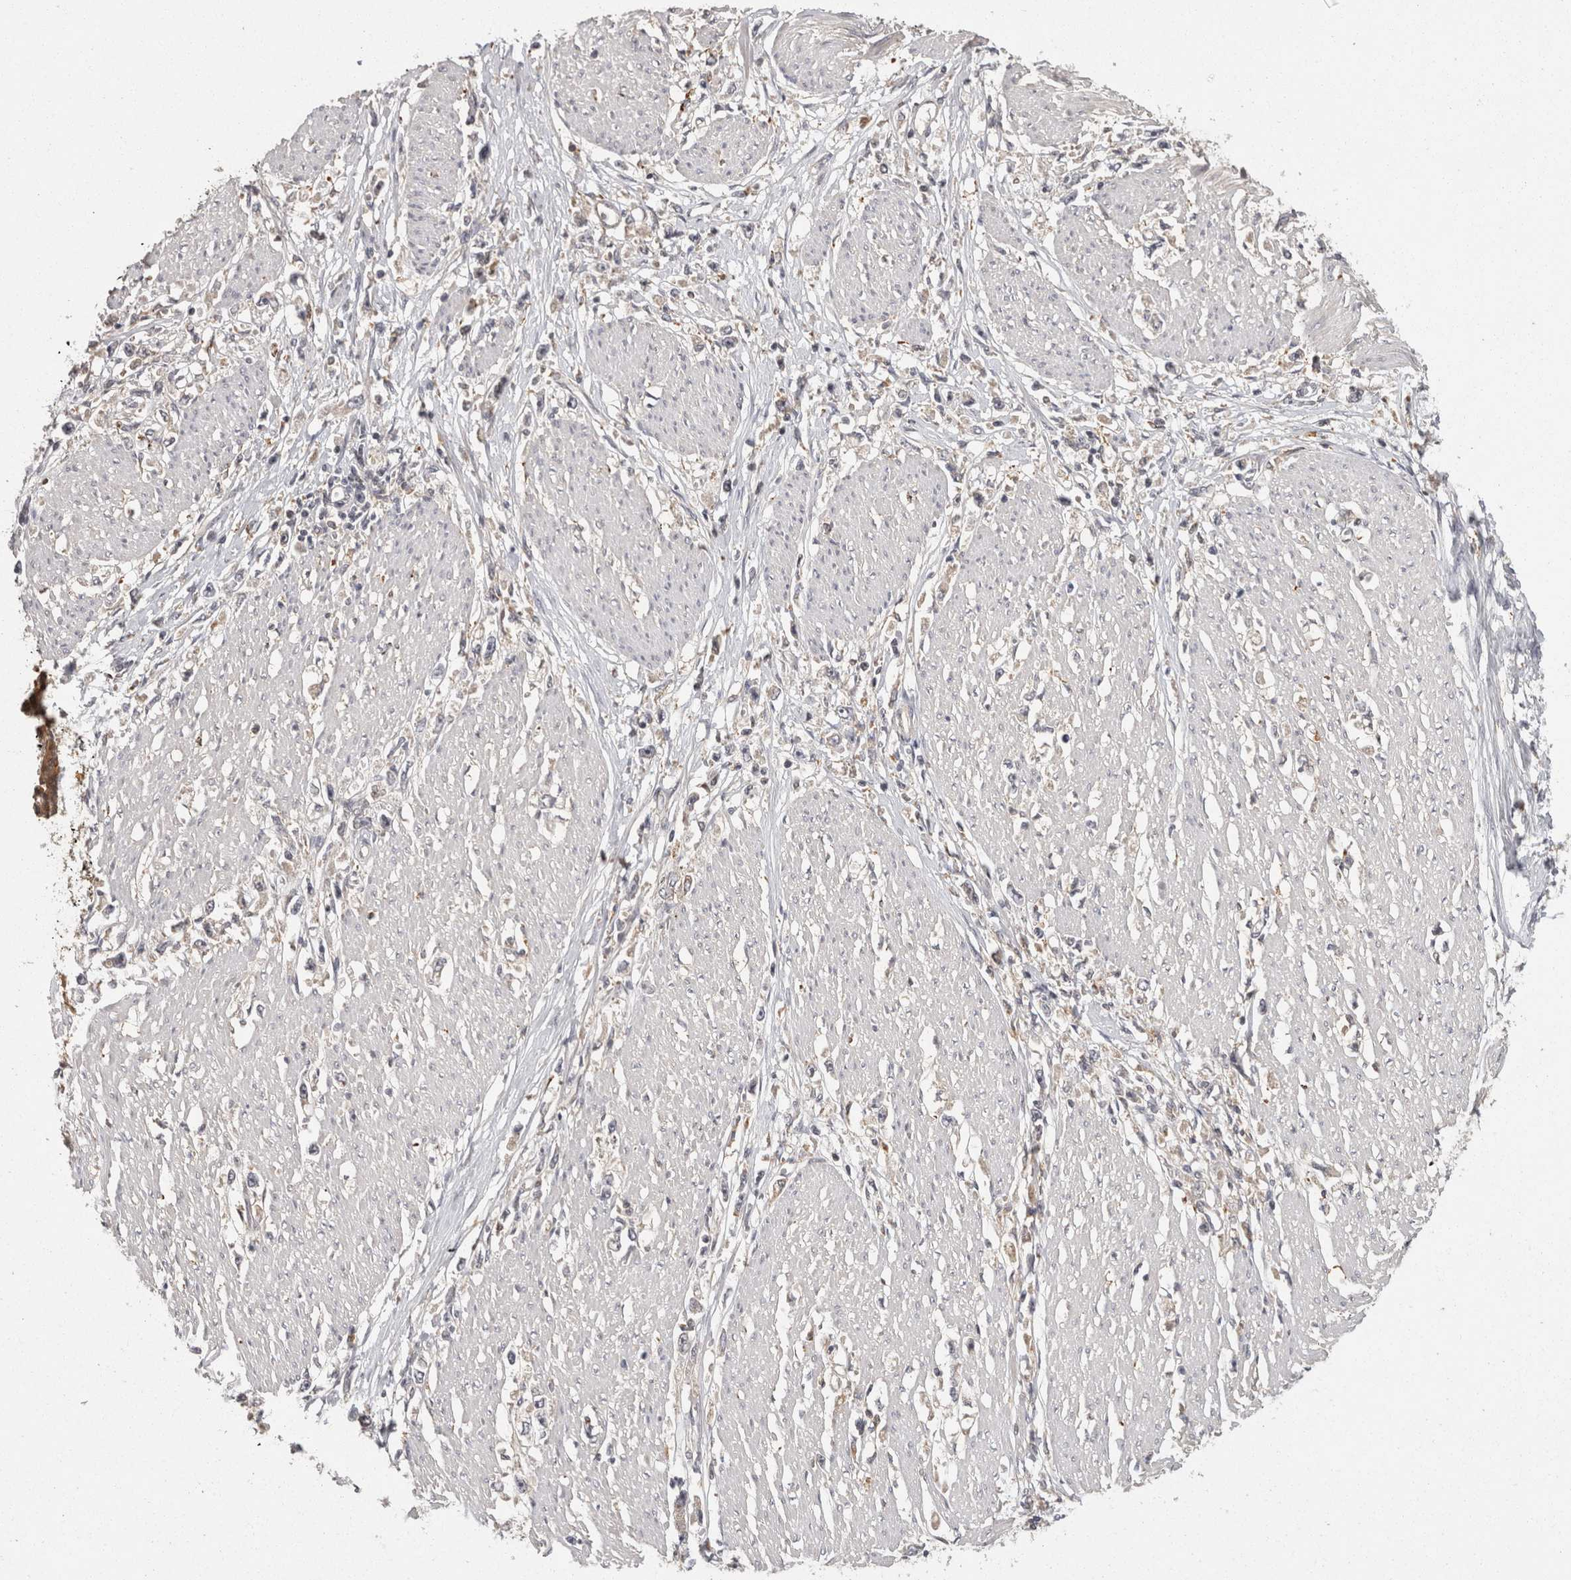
{"staining": {"intensity": "negative", "quantity": "none", "location": "none"}, "tissue": "stomach cancer", "cell_type": "Tumor cells", "image_type": "cancer", "snomed": [{"axis": "morphology", "description": "Adenocarcinoma, NOS"}, {"axis": "topography", "description": "Stomach"}], "caption": "Immunohistochemical staining of human adenocarcinoma (stomach) shows no significant staining in tumor cells.", "gene": "ACAT2", "patient": {"sex": "female", "age": 59}}